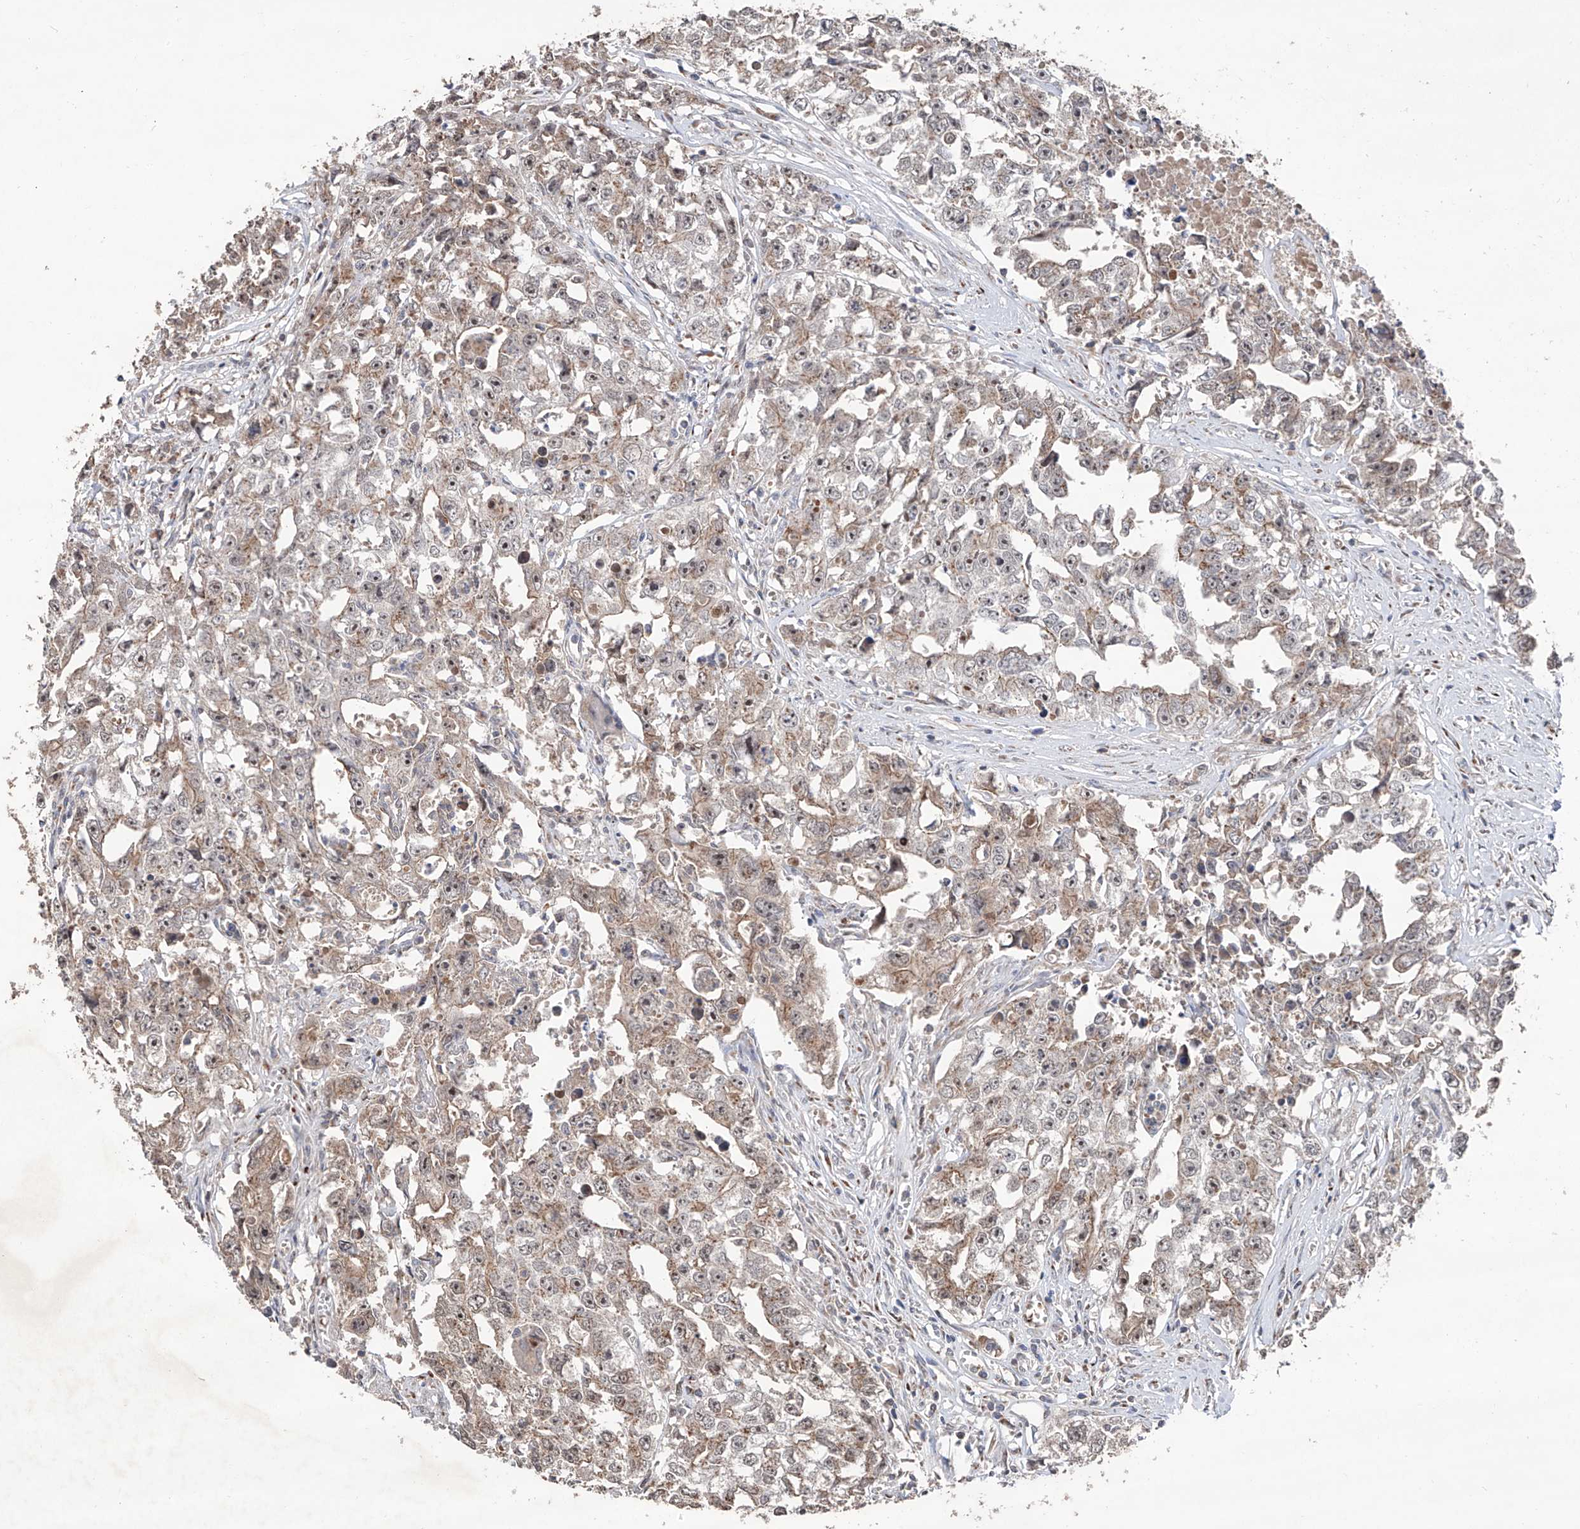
{"staining": {"intensity": "weak", "quantity": "25%-75%", "location": "cytoplasmic/membranous"}, "tissue": "testis cancer", "cell_type": "Tumor cells", "image_type": "cancer", "snomed": [{"axis": "morphology", "description": "Seminoma, NOS"}, {"axis": "morphology", "description": "Carcinoma, Embryonal, NOS"}, {"axis": "topography", "description": "Testis"}], "caption": "A brown stain highlights weak cytoplasmic/membranous positivity of a protein in human seminoma (testis) tumor cells.", "gene": "EDN1", "patient": {"sex": "male", "age": 43}}